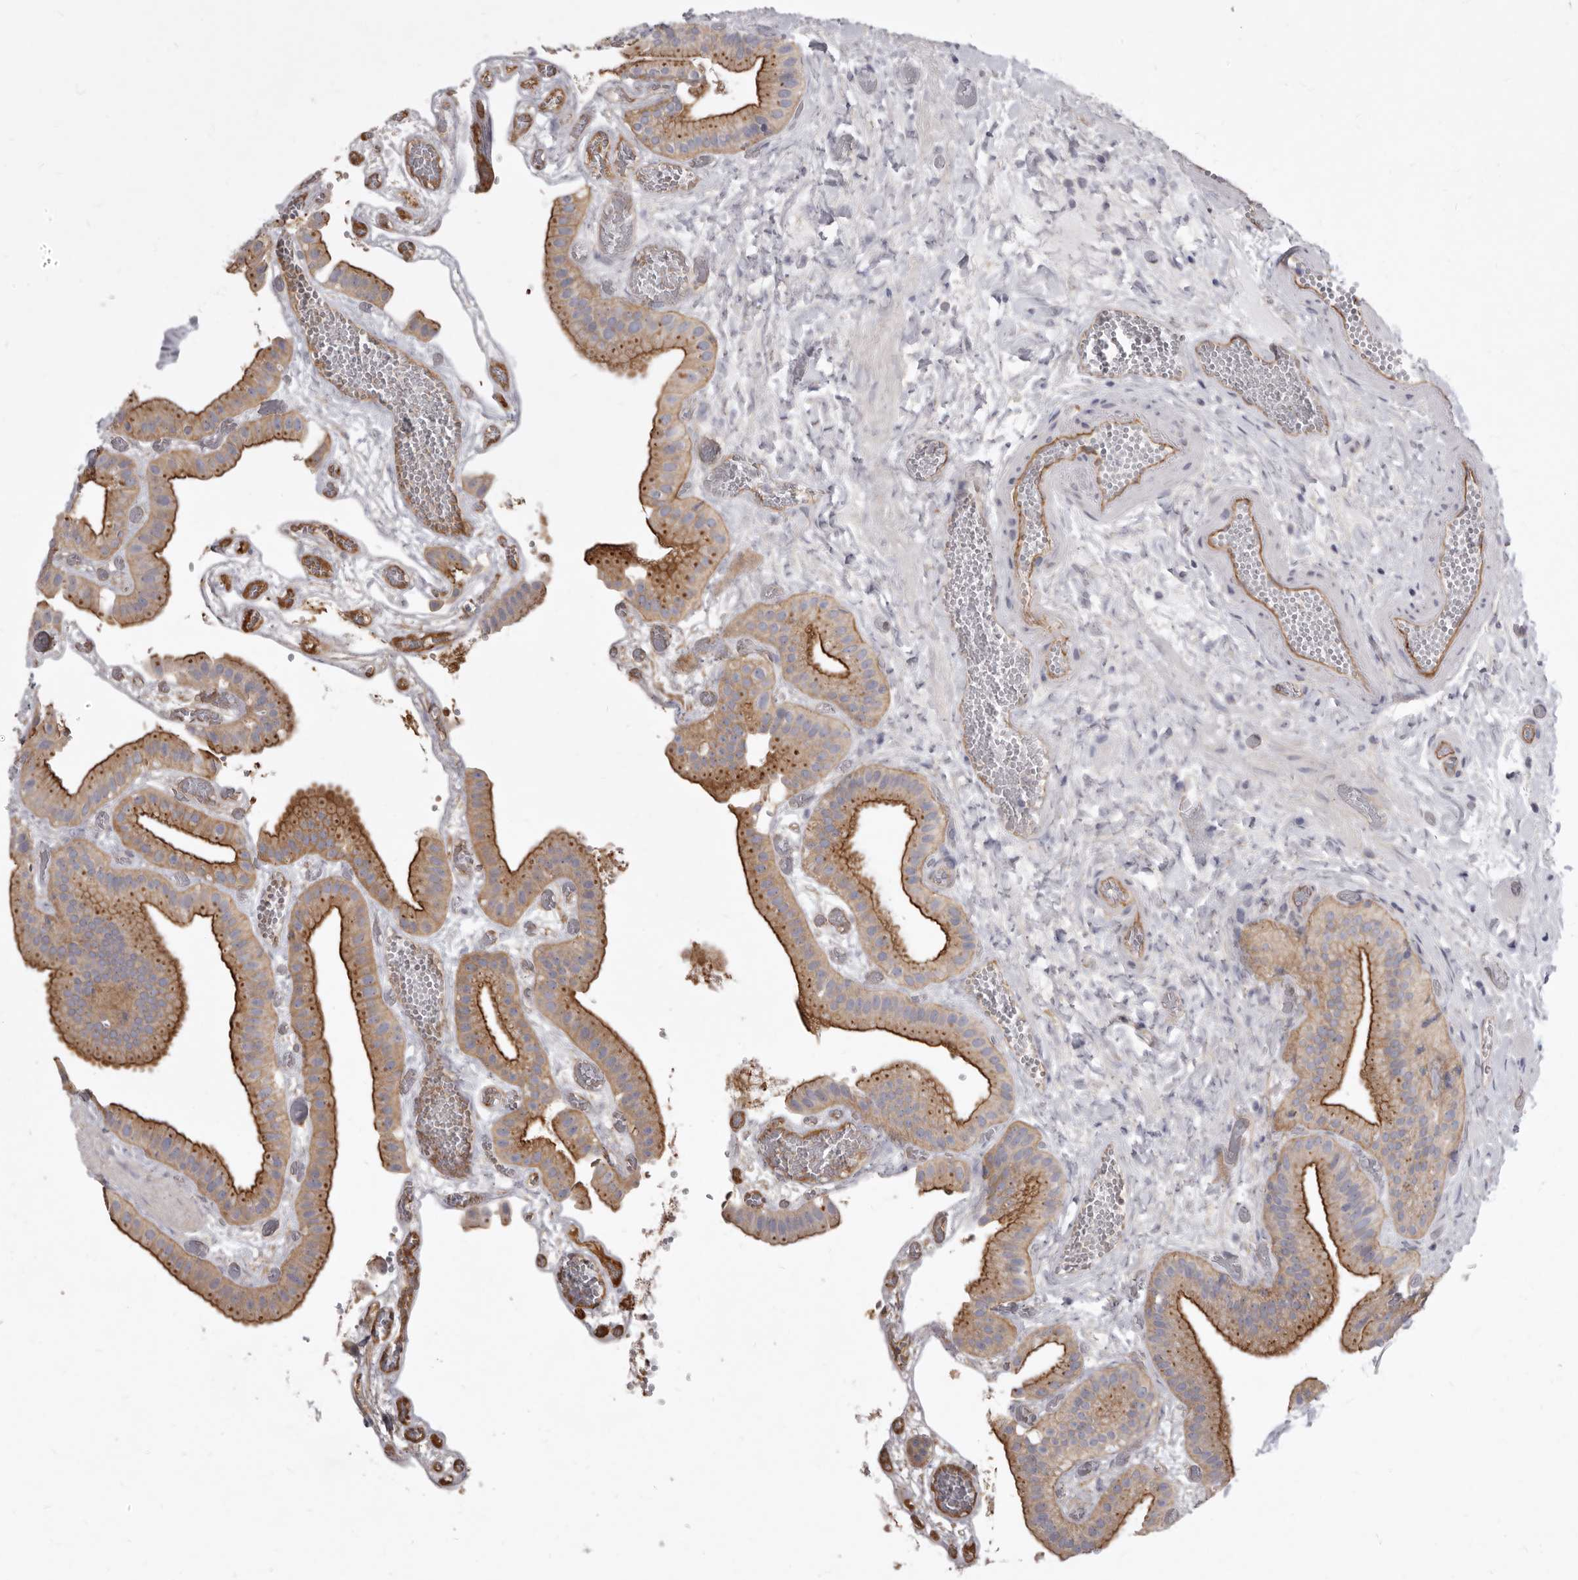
{"staining": {"intensity": "strong", "quantity": "25%-75%", "location": "cytoplasmic/membranous"}, "tissue": "gallbladder", "cell_type": "Glandular cells", "image_type": "normal", "snomed": [{"axis": "morphology", "description": "Normal tissue, NOS"}, {"axis": "topography", "description": "Gallbladder"}], "caption": "Approximately 25%-75% of glandular cells in normal human gallbladder show strong cytoplasmic/membranous protein positivity as visualized by brown immunohistochemical staining.", "gene": "P2RX6", "patient": {"sex": "female", "age": 64}}